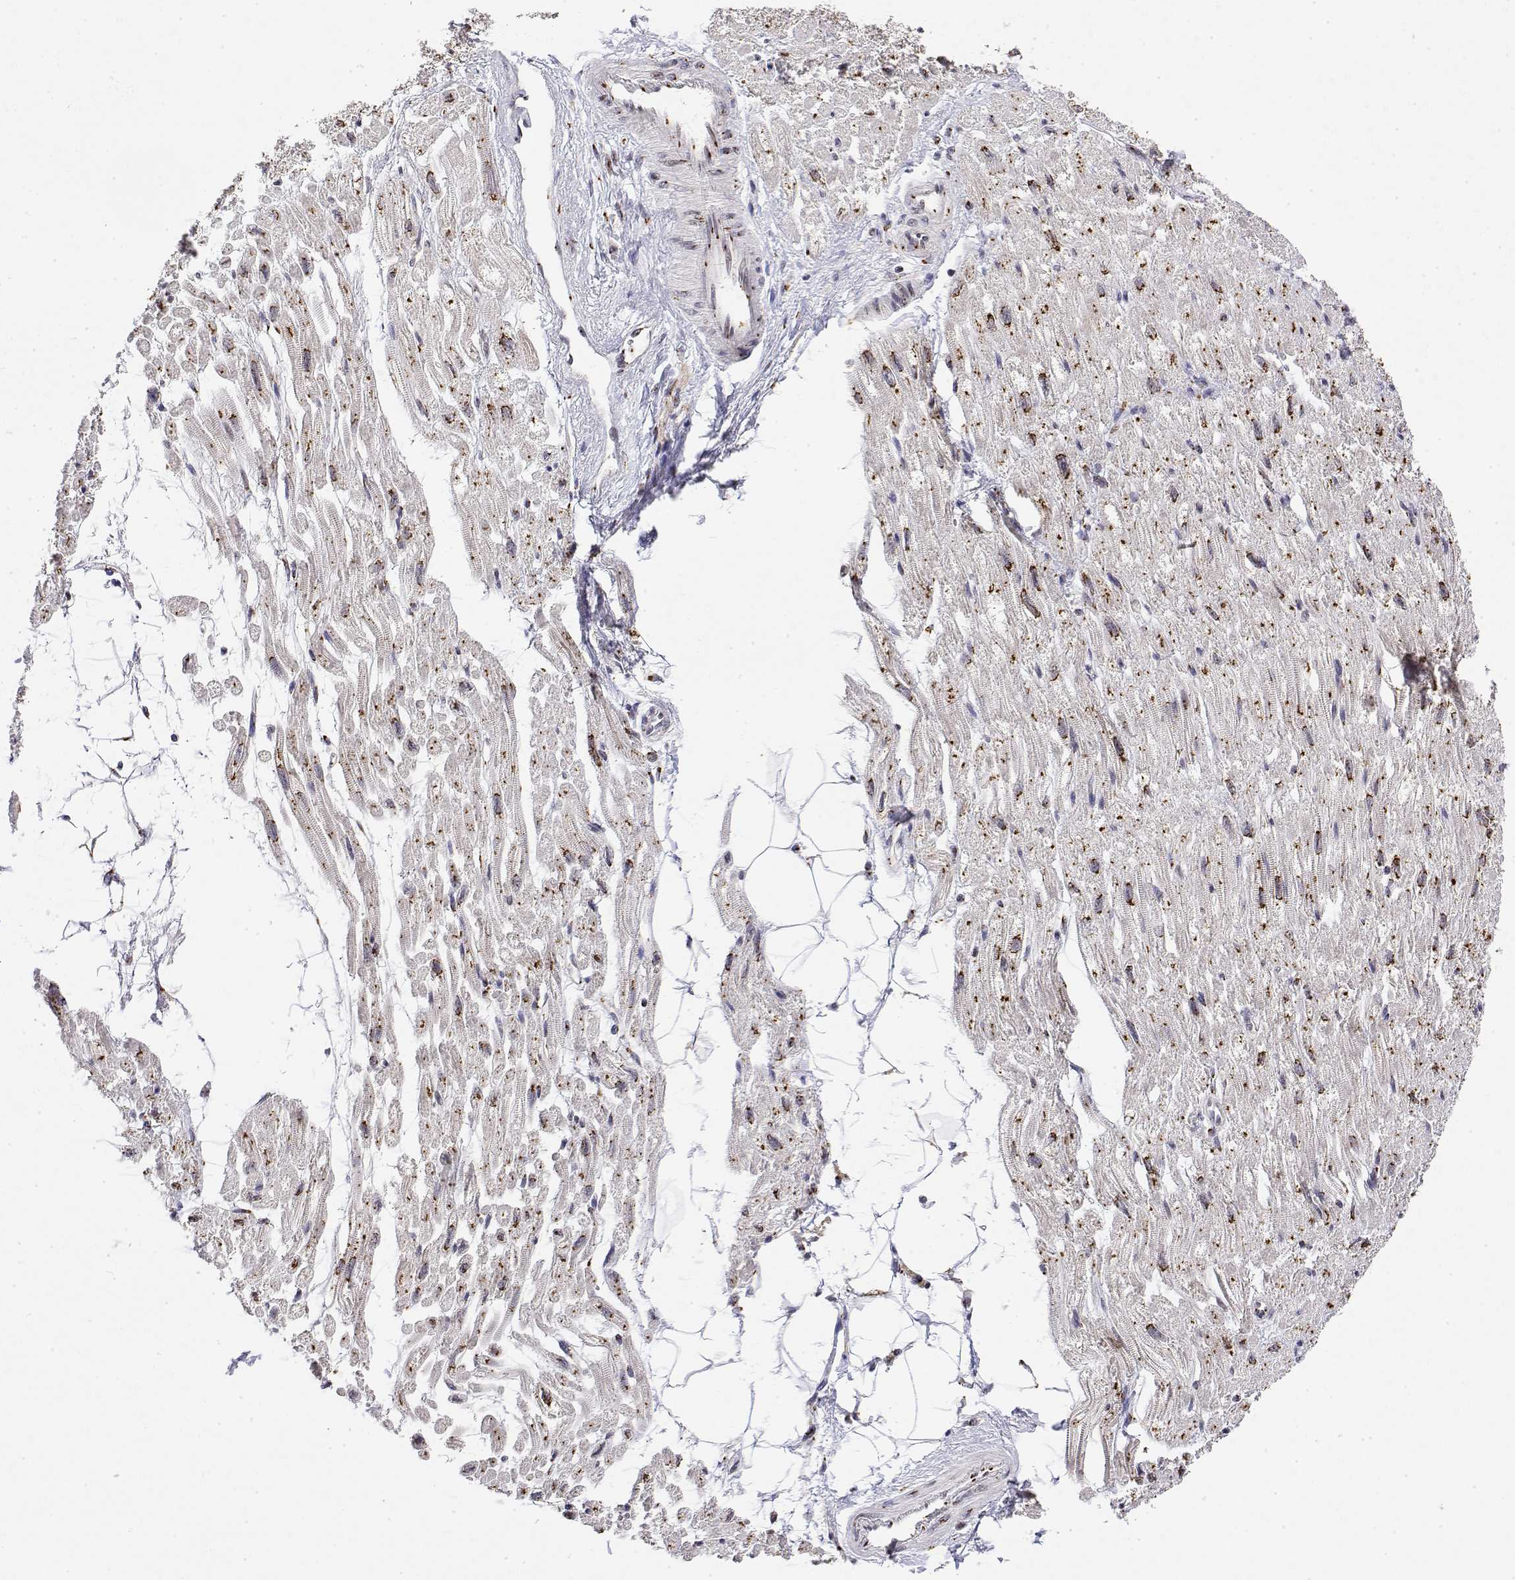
{"staining": {"intensity": "moderate", "quantity": "25%-75%", "location": "cytoplasmic/membranous"}, "tissue": "heart muscle", "cell_type": "Cardiomyocytes", "image_type": "normal", "snomed": [{"axis": "morphology", "description": "Normal tissue, NOS"}, {"axis": "topography", "description": "Heart"}], "caption": "Immunohistochemical staining of normal human heart muscle shows 25%-75% levels of moderate cytoplasmic/membranous protein expression in about 25%-75% of cardiomyocytes.", "gene": "YIPF3", "patient": {"sex": "female", "age": 62}}